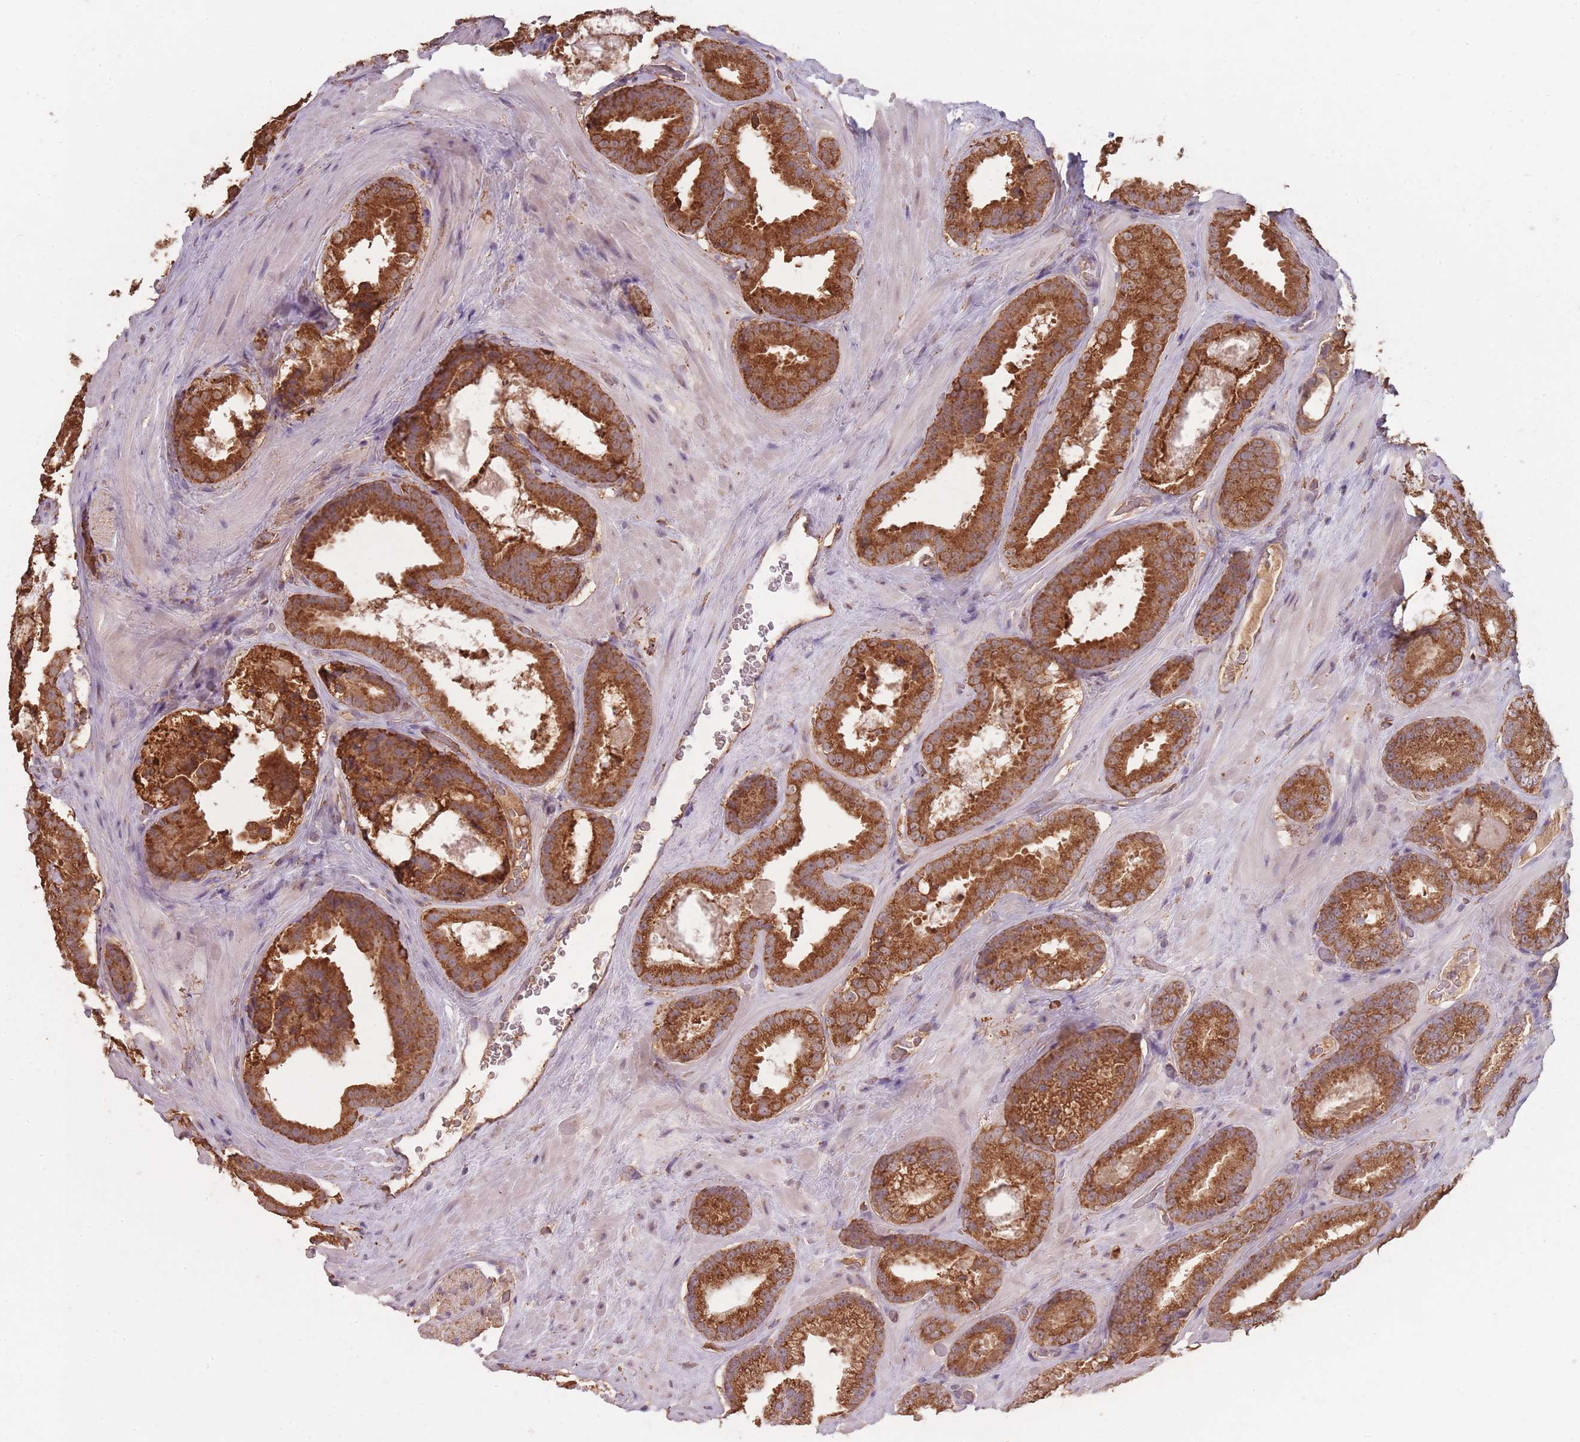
{"staining": {"intensity": "strong", "quantity": ">75%", "location": "cytoplasmic/membranous"}, "tissue": "prostate cancer", "cell_type": "Tumor cells", "image_type": "cancer", "snomed": [{"axis": "morphology", "description": "Adenocarcinoma, Low grade"}, {"axis": "topography", "description": "Prostate"}], "caption": "Prostate cancer tissue displays strong cytoplasmic/membranous positivity in about >75% of tumor cells", "gene": "SANBR", "patient": {"sex": "male", "age": 57}}